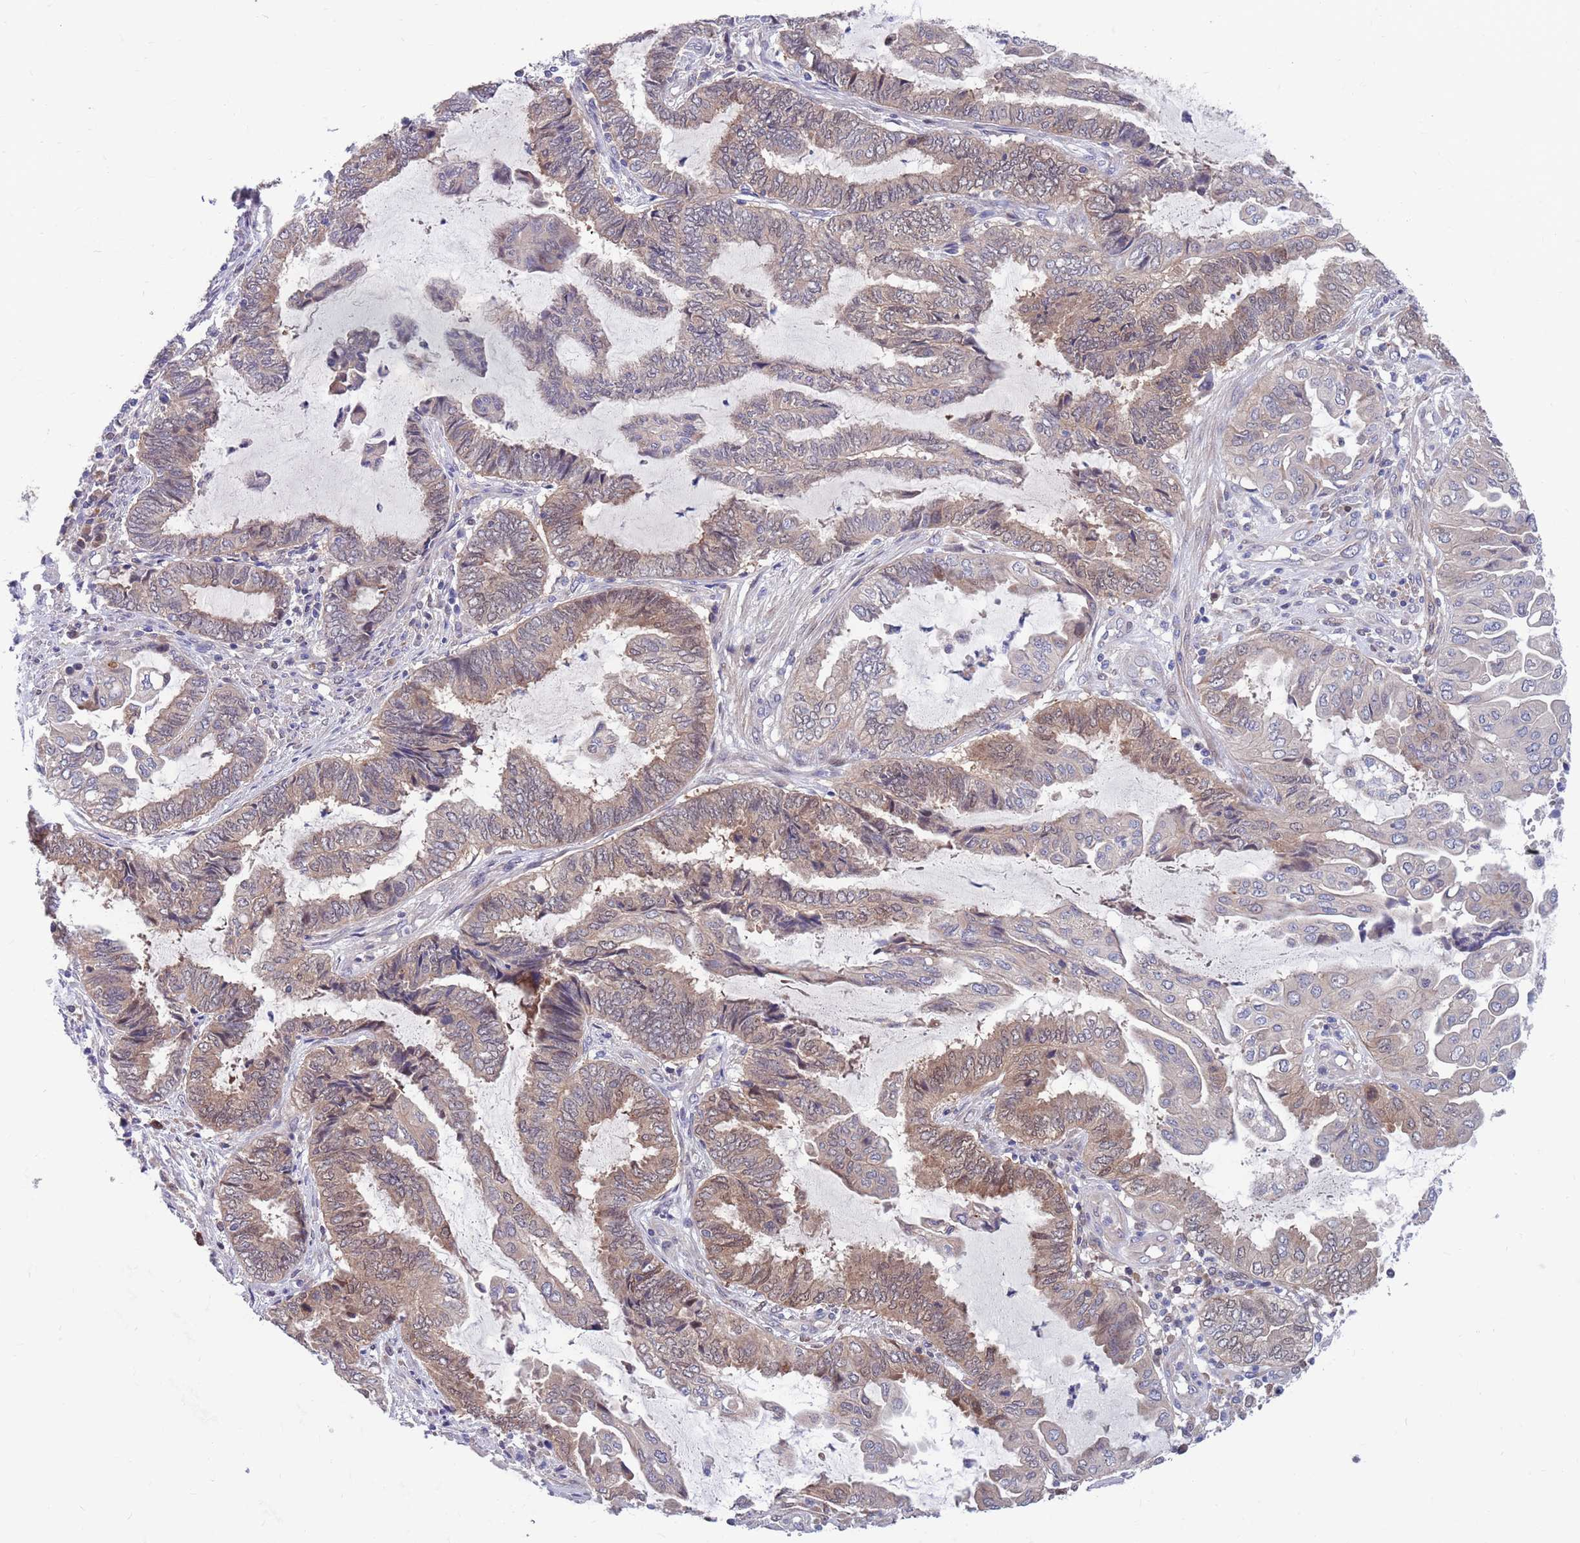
{"staining": {"intensity": "moderate", "quantity": "<25%", "location": "cytoplasmic/membranous,nuclear"}, "tissue": "endometrial cancer", "cell_type": "Tumor cells", "image_type": "cancer", "snomed": [{"axis": "morphology", "description": "Adenocarcinoma, NOS"}, {"axis": "topography", "description": "Uterus"}, {"axis": "topography", "description": "Endometrium"}], "caption": "The histopathology image reveals staining of adenocarcinoma (endometrial), revealing moderate cytoplasmic/membranous and nuclear protein positivity (brown color) within tumor cells.", "gene": "KLHL29", "patient": {"sex": "female", "age": 70}}